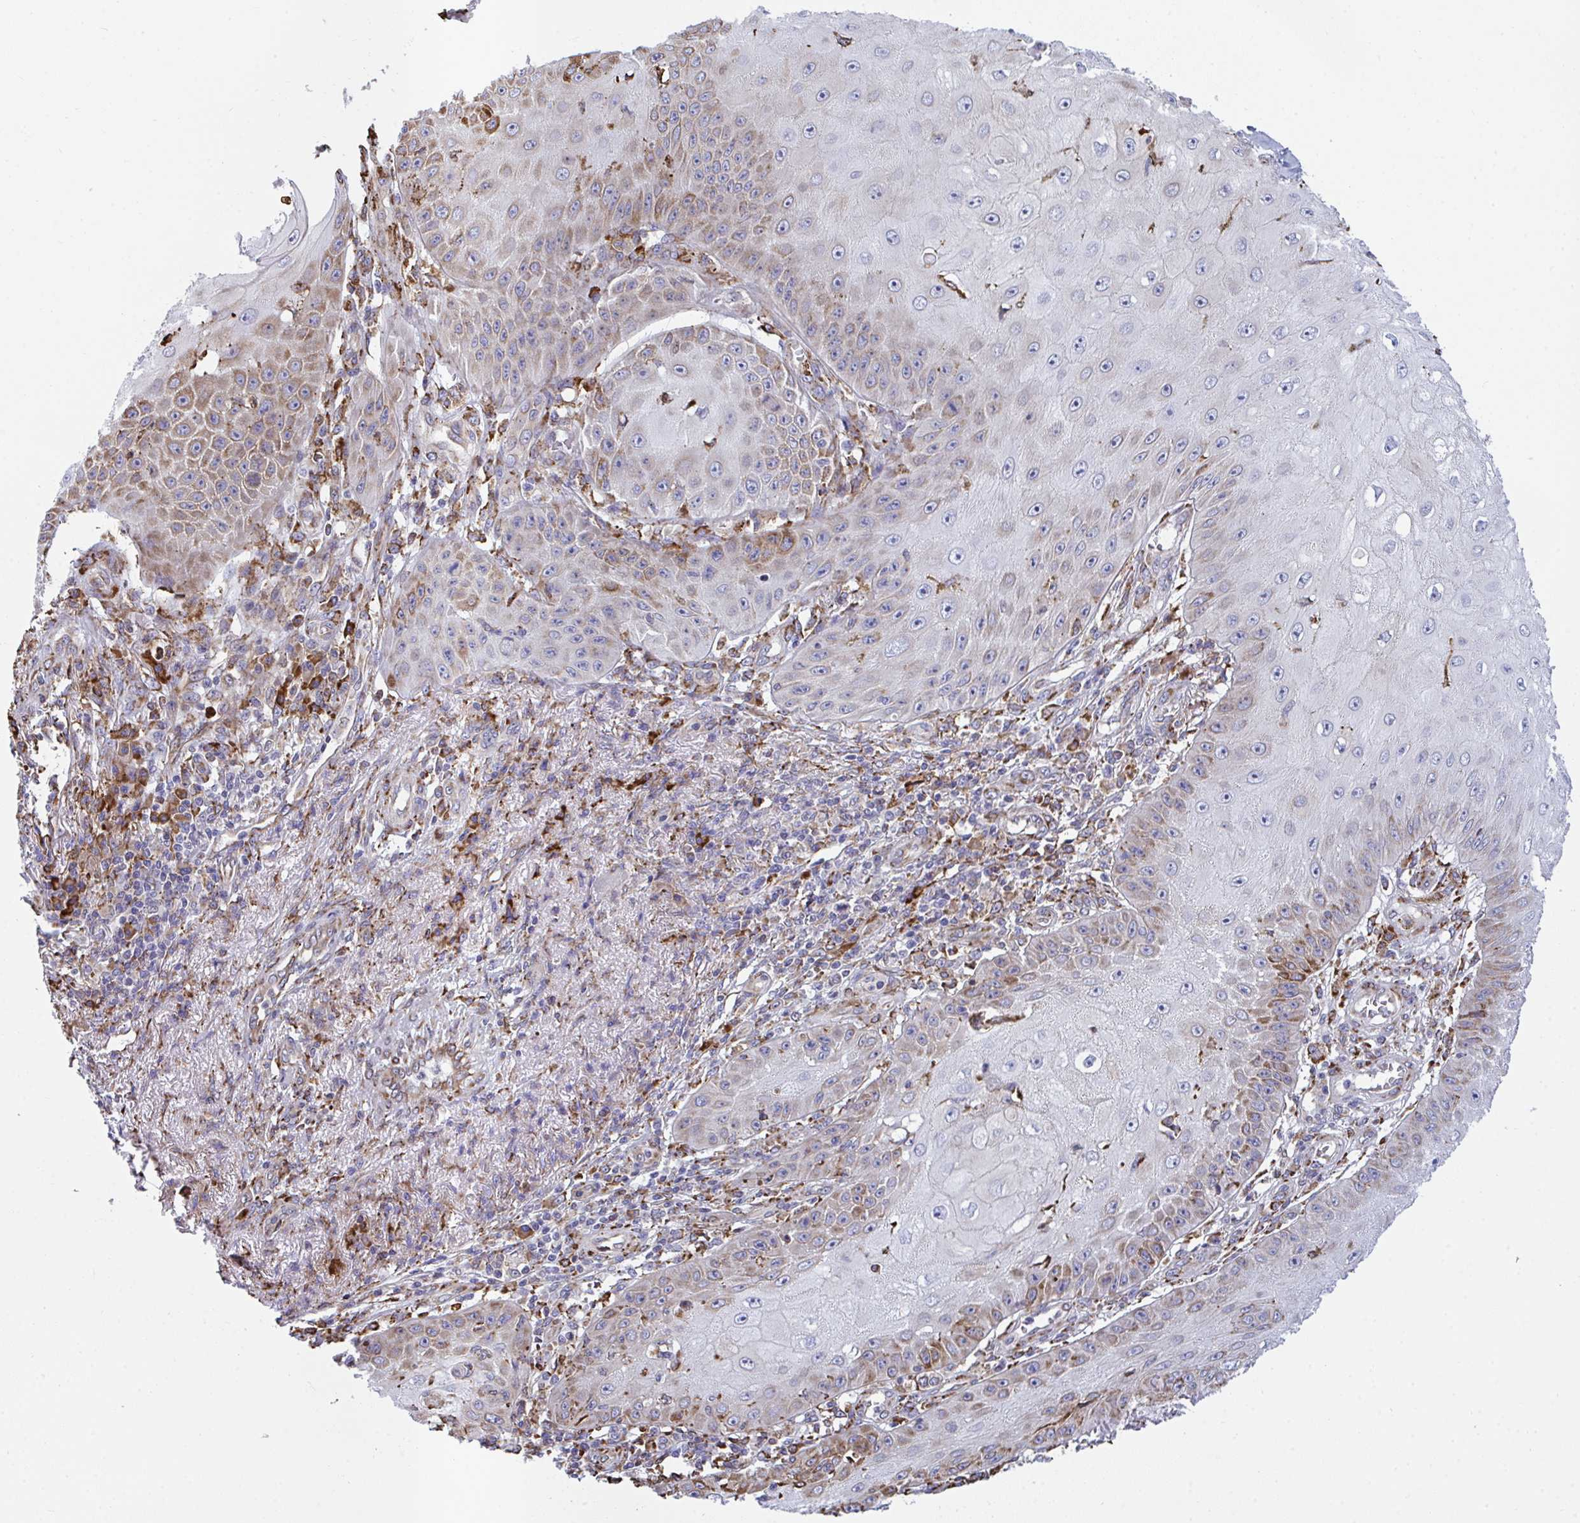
{"staining": {"intensity": "moderate", "quantity": "25%-75%", "location": "cytoplasmic/membranous"}, "tissue": "skin cancer", "cell_type": "Tumor cells", "image_type": "cancer", "snomed": [{"axis": "morphology", "description": "Squamous cell carcinoma, NOS"}, {"axis": "topography", "description": "Skin"}], "caption": "A brown stain highlights moderate cytoplasmic/membranous staining of a protein in skin cancer (squamous cell carcinoma) tumor cells.", "gene": "PEAK3", "patient": {"sex": "male", "age": 70}}